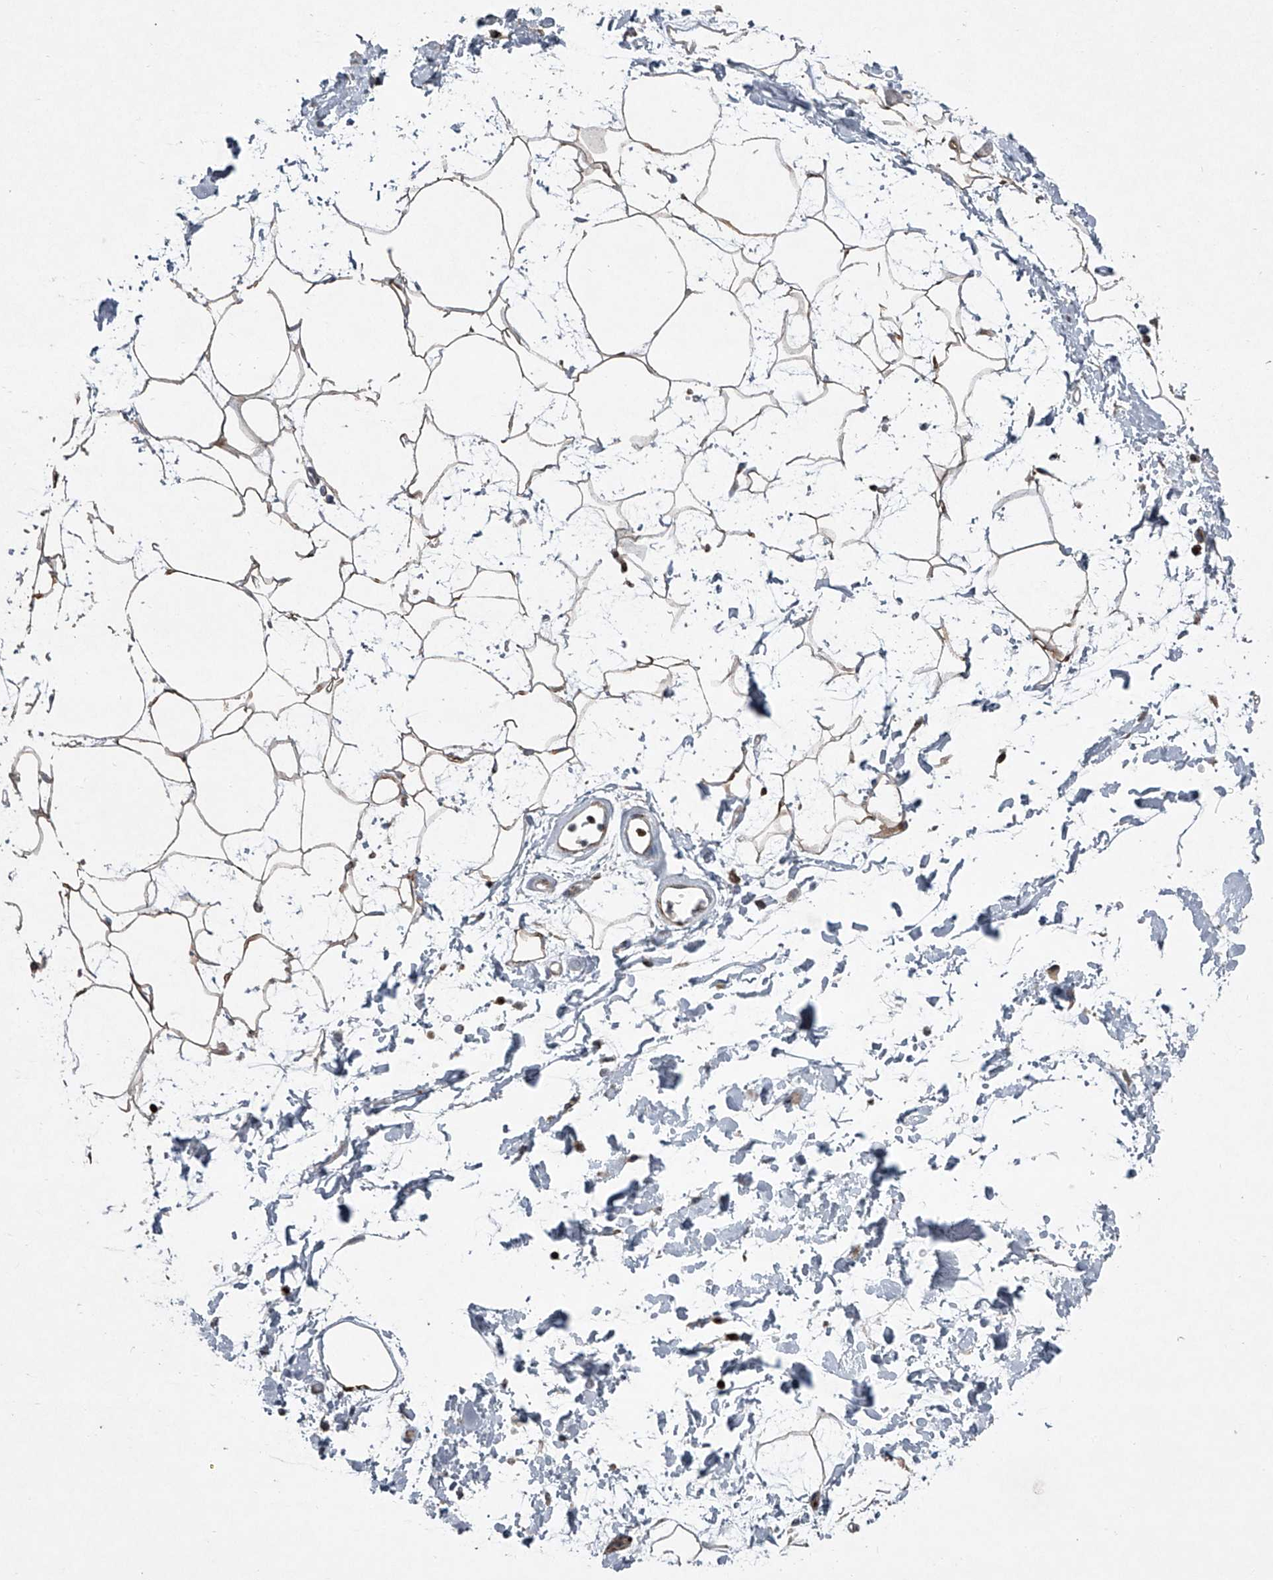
{"staining": {"intensity": "weak", "quantity": ">75%", "location": "cytoplasmic/membranous"}, "tissue": "adipose tissue", "cell_type": "Adipocytes", "image_type": "normal", "snomed": [{"axis": "morphology", "description": "Normal tissue, NOS"}, {"axis": "topography", "description": "Soft tissue"}], "caption": "Adipocytes demonstrate low levels of weak cytoplasmic/membranous expression in approximately >75% of cells in benign adipose tissue. The staining is performed using DAB (3,3'-diaminobenzidine) brown chromogen to label protein expression. The nuclei are counter-stained blue using hematoxylin.", "gene": "STRADA", "patient": {"sex": "male", "age": 72}}